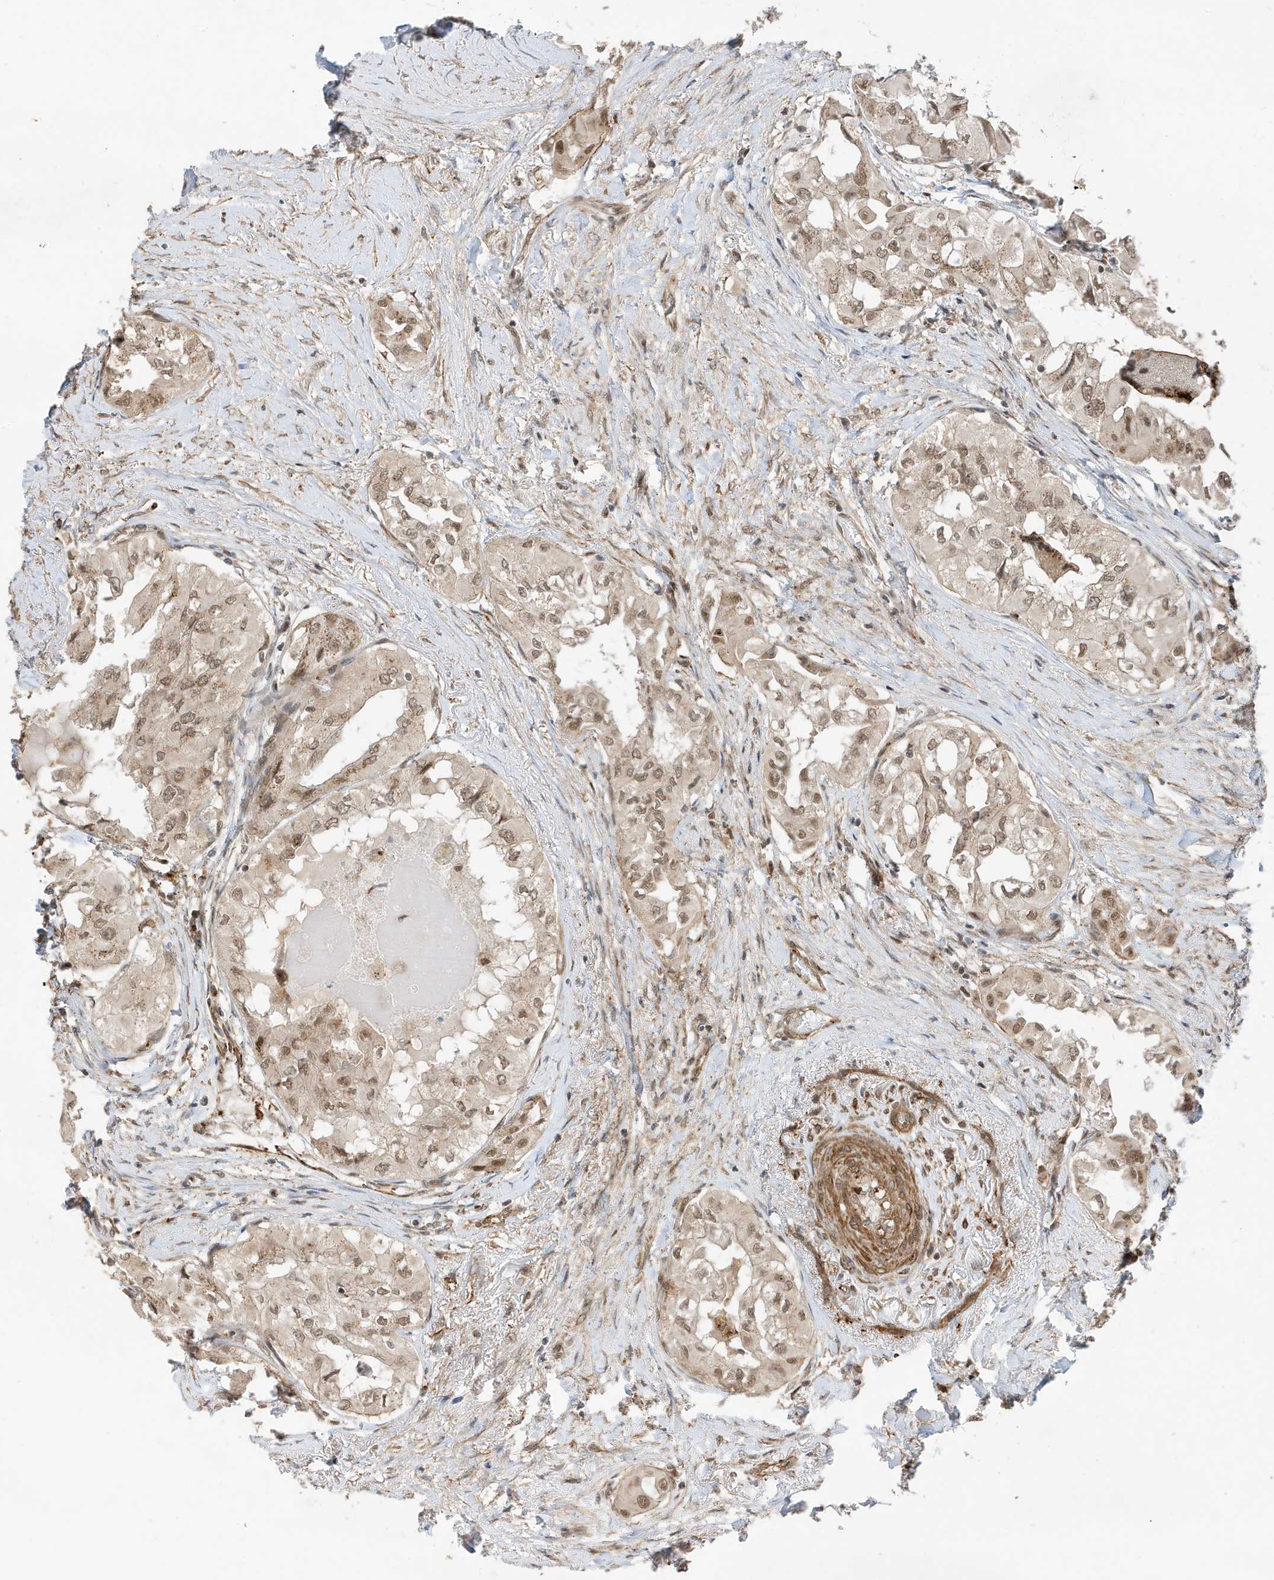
{"staining": {"intensity": "weak", "quantity": ">75%", "location": "nuclear"}, "tissue": "thyroid cancer", "cell_type": "Tumor cells", "image_type": "cancer", "snomed": [{"axis": "morphology", "description": "Papillary adenocarcinoma, NOS"}, {"axis": "topography", "description": "Thyroid gland"}], "caption": "Tumor cells show weak nuclear staining in approximately >75% of cells in thyroid cancer.", "gene": "MAST3", "patient": {"sex": "female", "age": 59}}